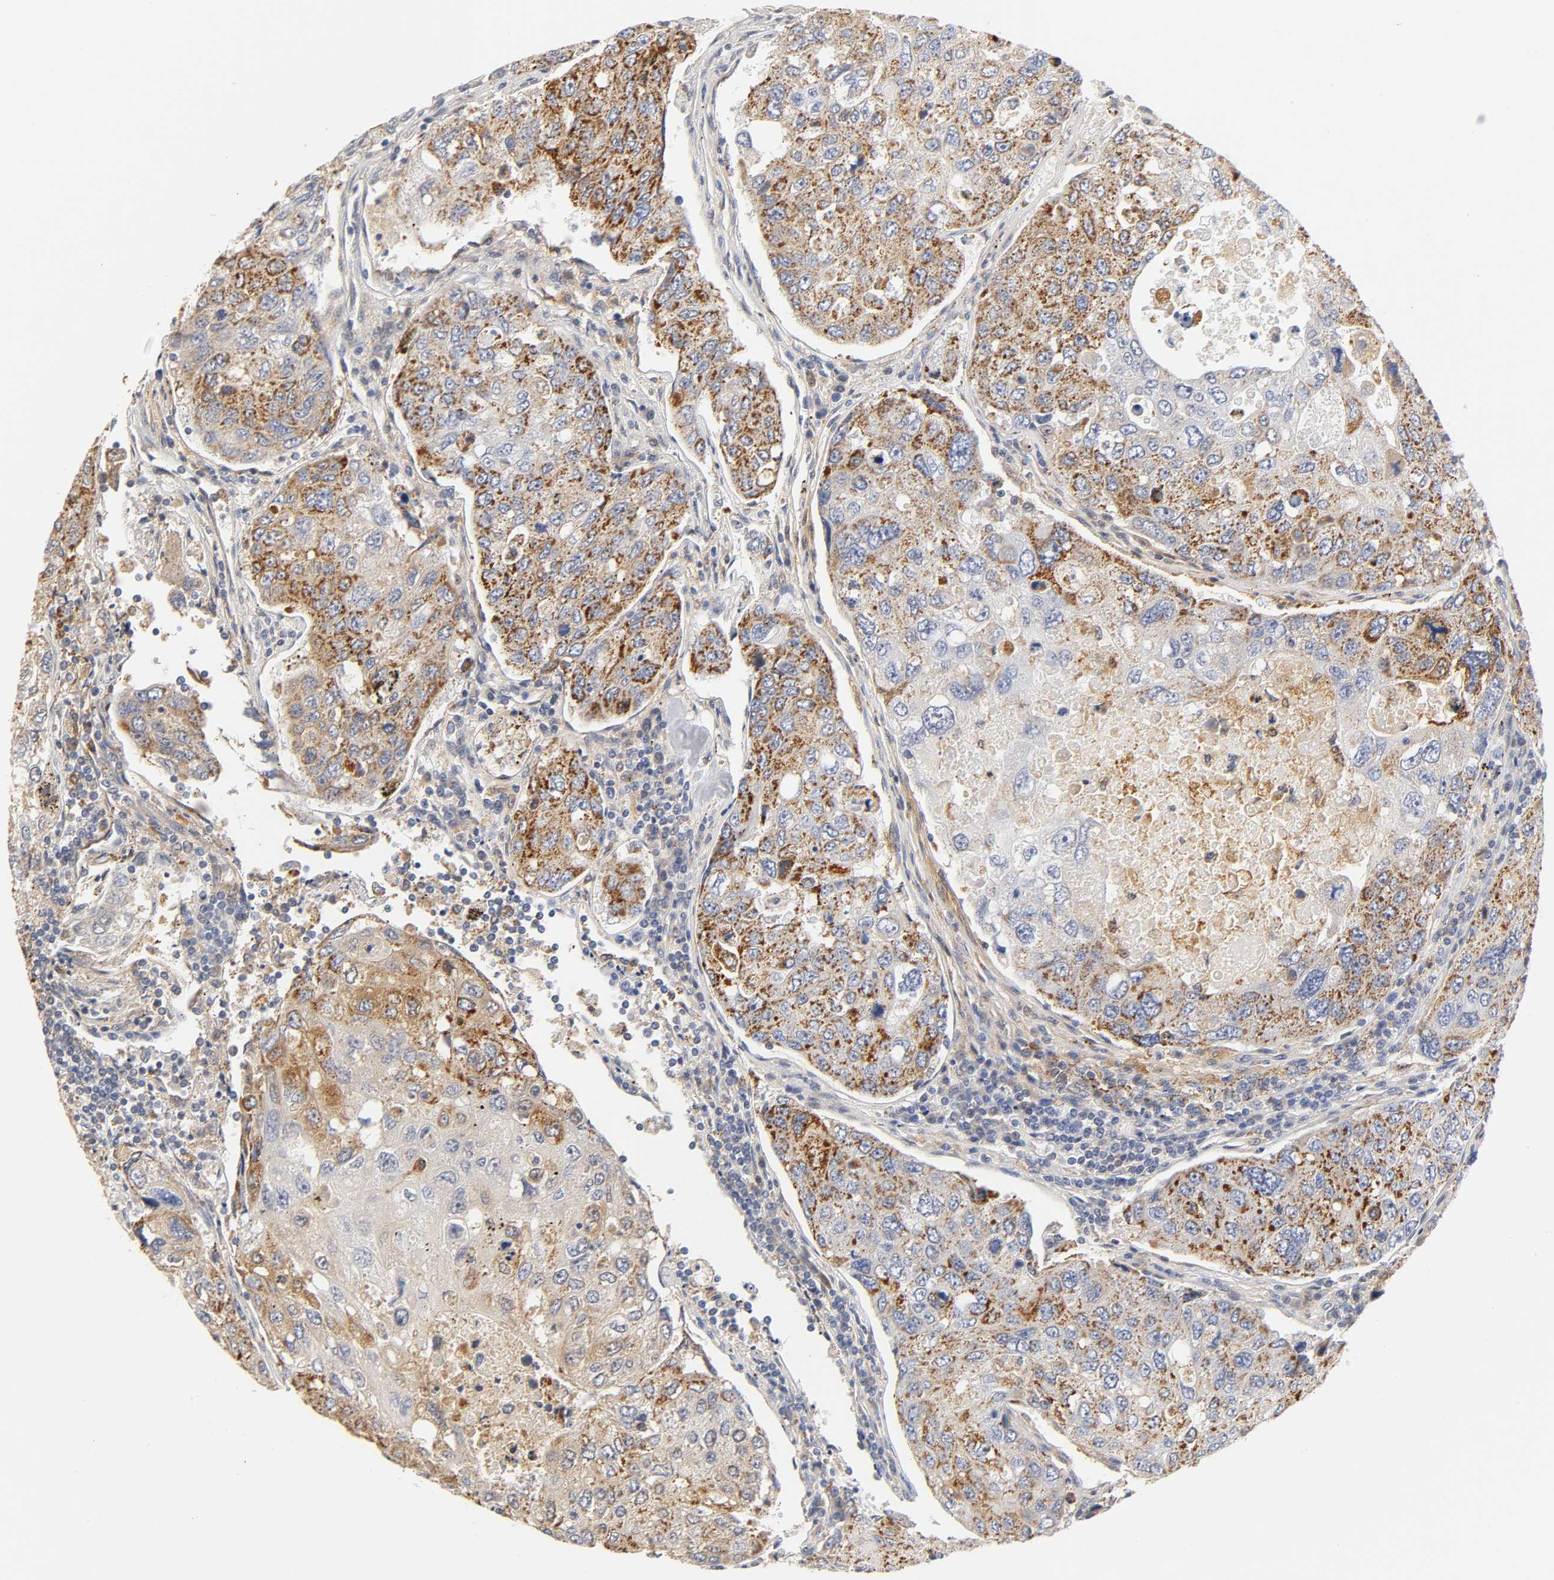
{"staining": {"intensity": "strong", "quantity": ">75%", "location": "cytoplasmic/membranous"}, "tissue": "urothelial cancer", "cell_type": "Tumor cells", "image_type": "cancer", "snomed": [{"axis": "morphology", "description": "Urothelial carcinoma, High grade"}, {"axis": "topography", "description": "Lymph node"}, {"axis": "topography", "description": "Urinary bladder"}], "caption": "High-grade urothelial carcinoma tissue reveals strong cytoplasmic/membranous expression in approximately >75% of tumor cells", "gene": "ISG15", "patient": {"sex": "male", "age": 51}}